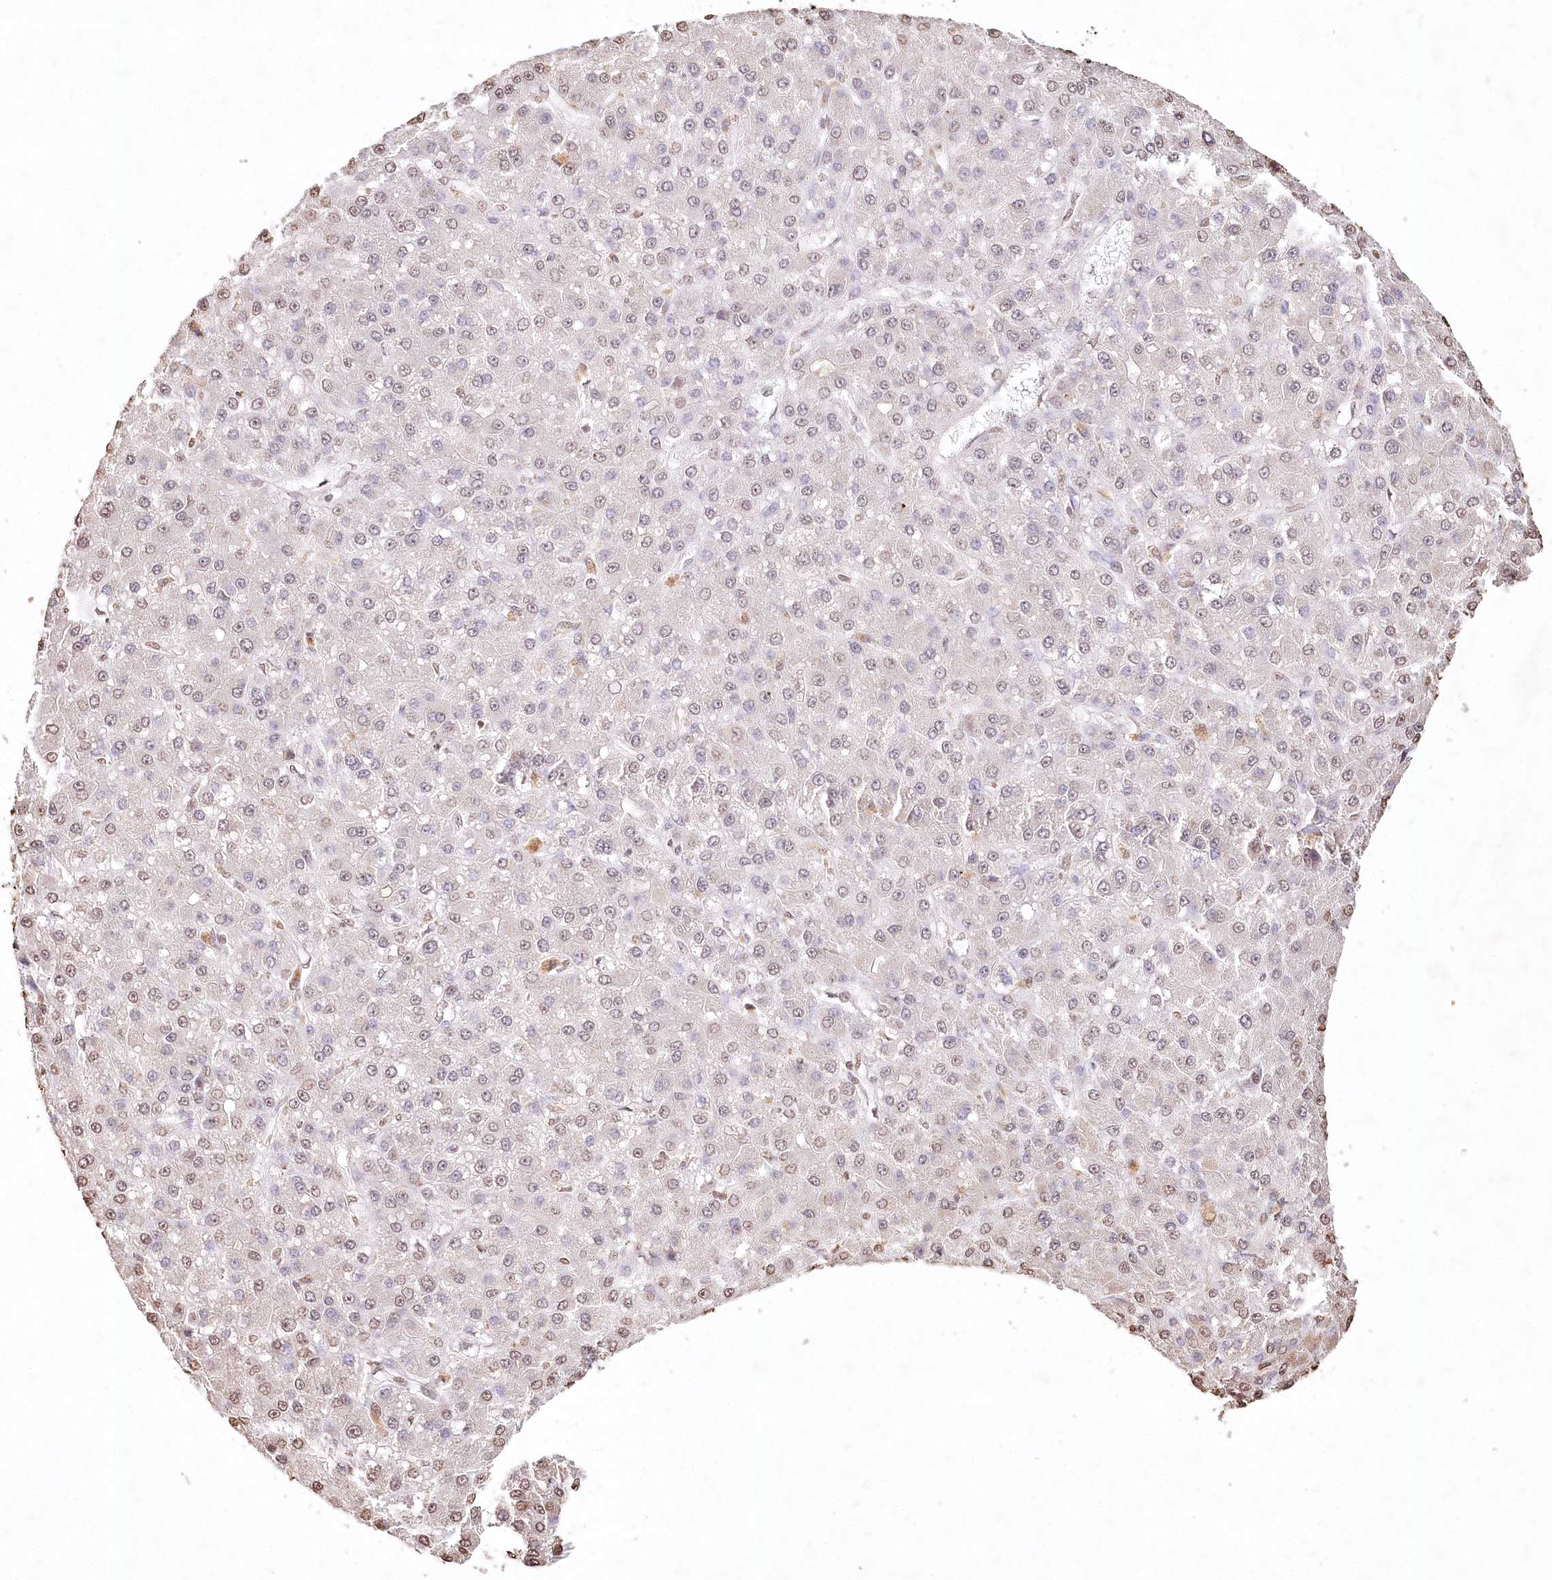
{"staining": {"intensity": "weak", "quantity": "<25%", "location": "nuclear"}, "tissue": "liver cancer", "cell_type": "Tumor cells", "image_type": "cancer", "snomed": [{"axis": "morphology", "description": "Carcinoma, Hepatocellular, NOS"}, {"axis": "topography", "description": "Liver"}], "caption": "Human liver hepatocellular carcinoma stained for a protein using immunohistochemistry (IHC) displays no staining in tumor cells.", "gene": "DMXL1", "patient": {"sex": "male", "age": 67}}